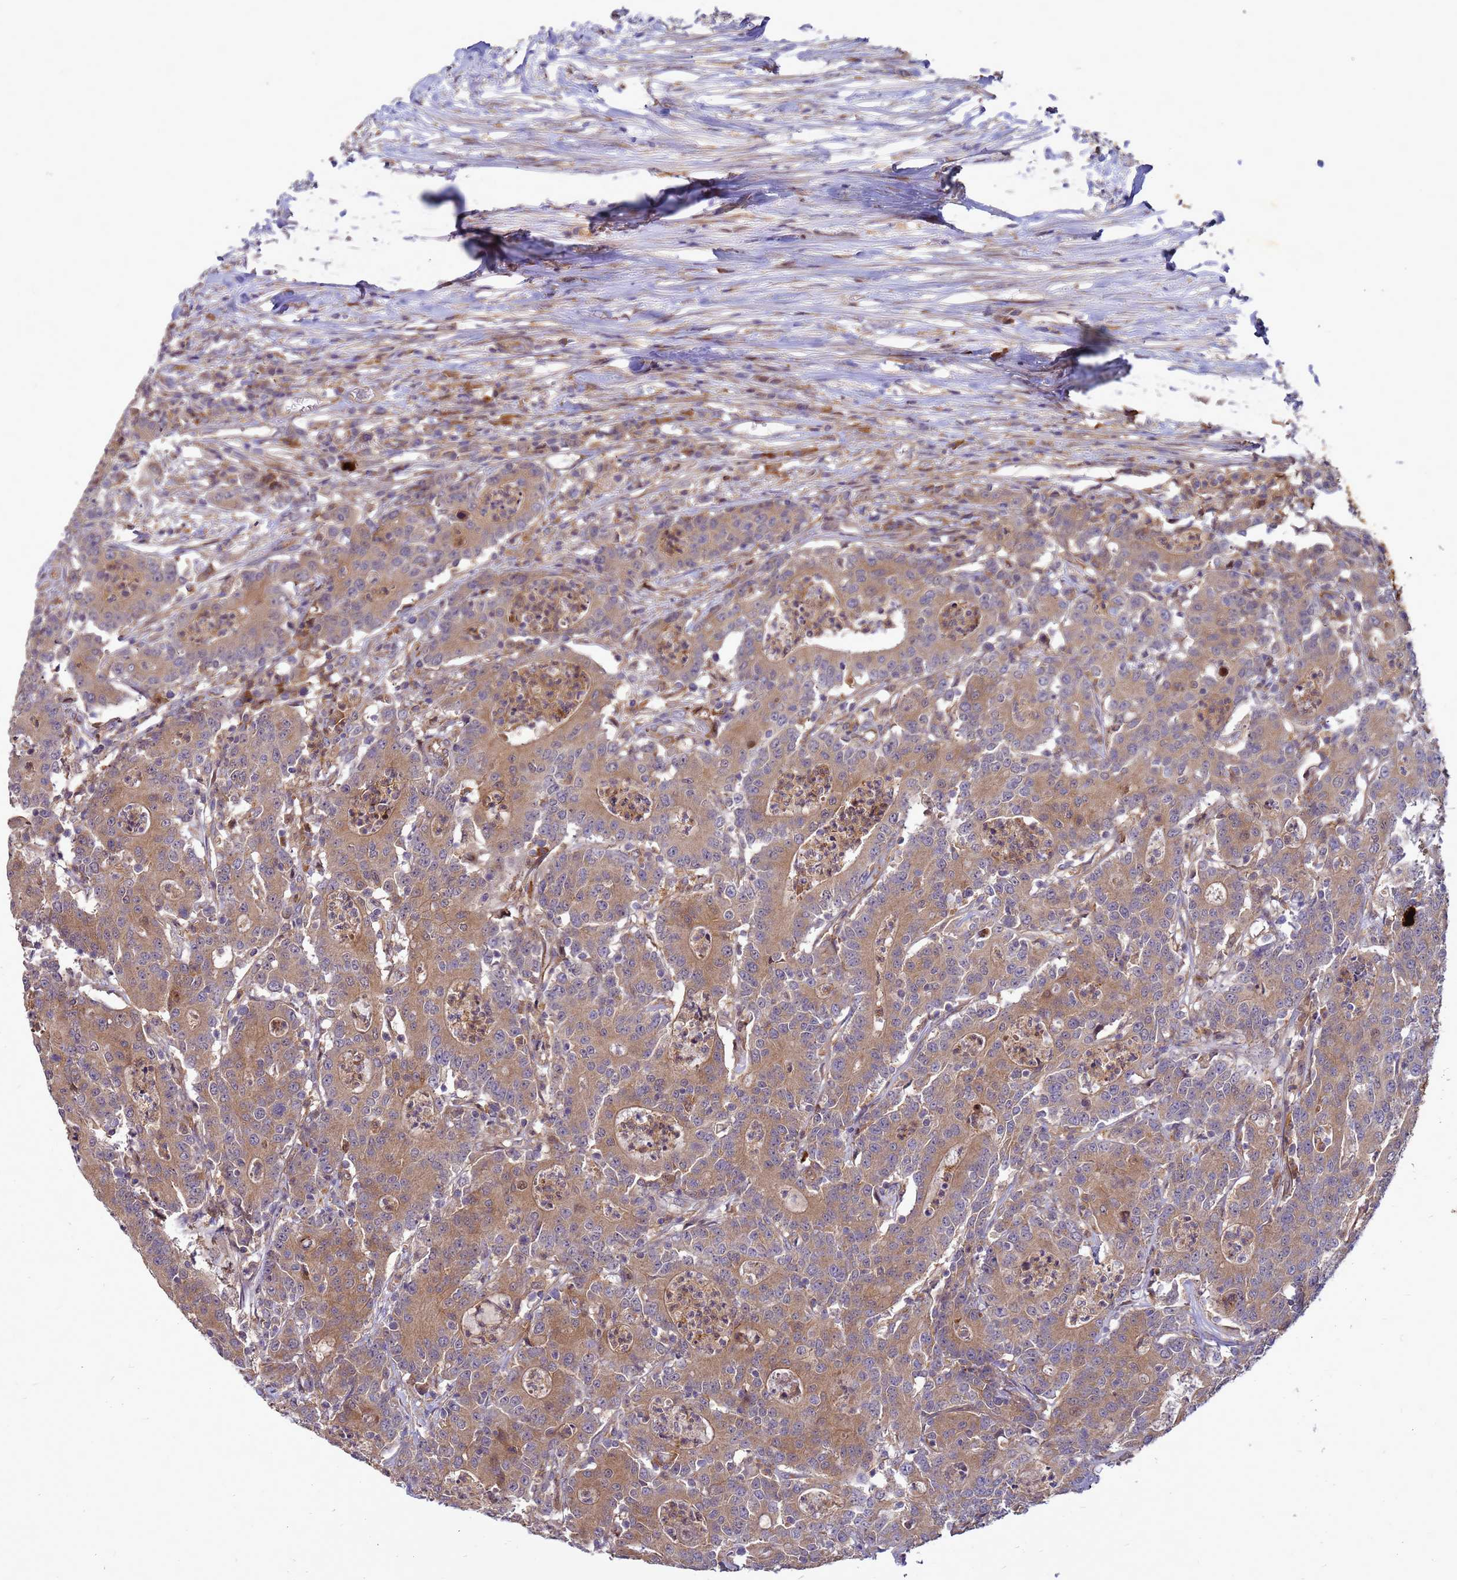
{"staining": {"intensity": "moderate", "quantity": ">75%", "location": "cytoplasmic/membranous"}, "tissue": "colorectal cancer", "cell_type": "Tumor cells", "image_type": "cancer", "snomed": [{"axis": "morphology", "description": "Adenocarcinoma, NOS"}, {"axis": "topography", "description": "Colon"}], "caption": "There is medium levels of moderate cytoplasmic/membranous expression in tumor cells of colorectal cancer (adenocarcinoma), as demonstrated by immunohistochemical staining (brown color).", "gene": "RNF215", "patient": {"sex": "male", "age": 83}}